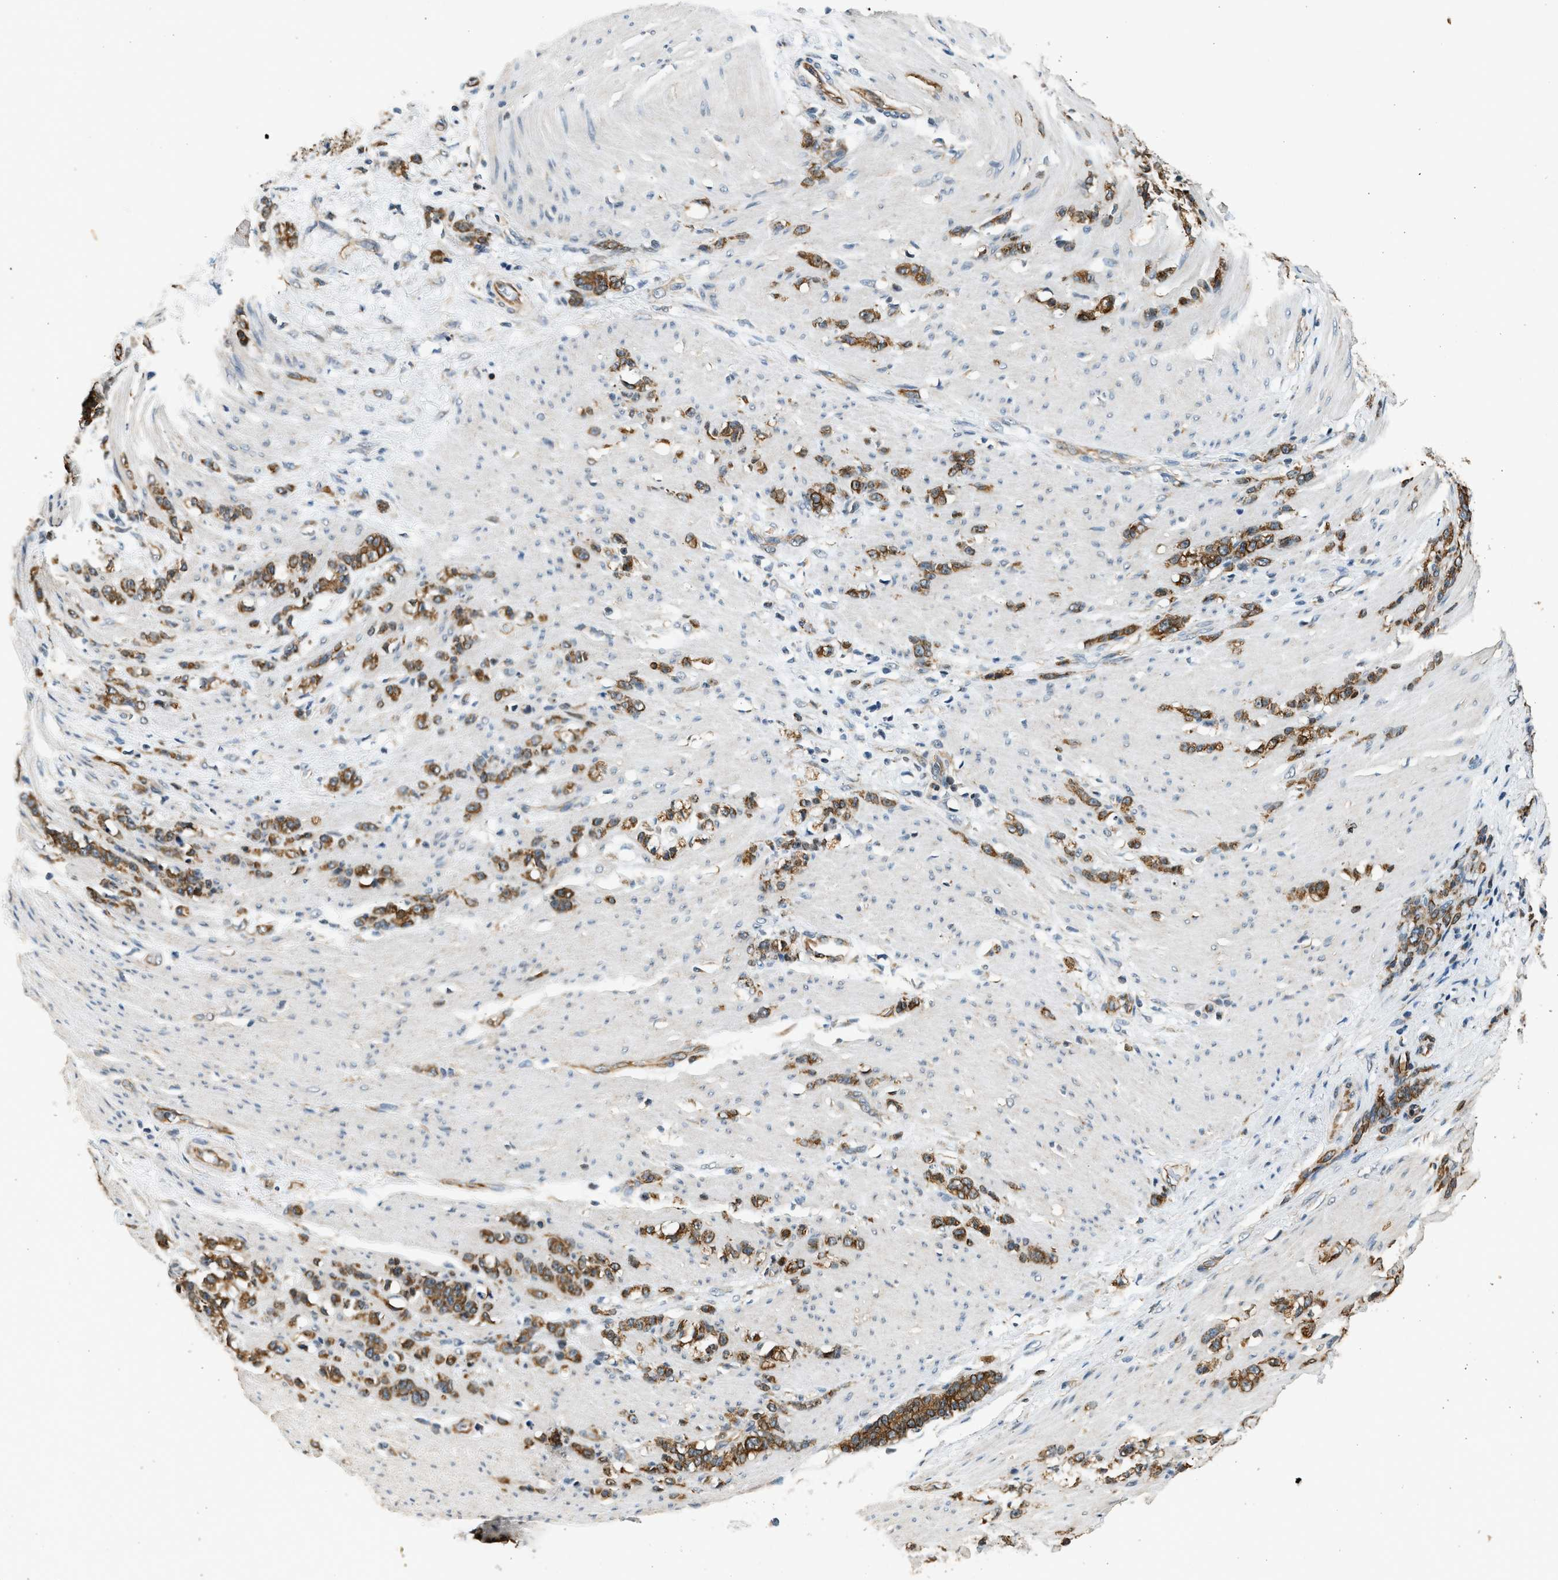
{"staining": {"intensity": "strong", "quantity": ">75%", "location": "cytoplasmic/membranous"}, "tissue": "stomach cancer", "cell_type": "Tumor cells", "image_type": "cancer", "snomed": [{"axis": "morphology", "description": "Adenocarcinoma, NOS"}, {"axis": "topography", "description": "Stomach, lower"}], "caption": "Strong cytoplasmic/membranous protein positivity is appreciated in about >75% of tumor cells in stomach cancer.", "gene": "PCLO", "patient": {"sex": "male", "age": 88}}